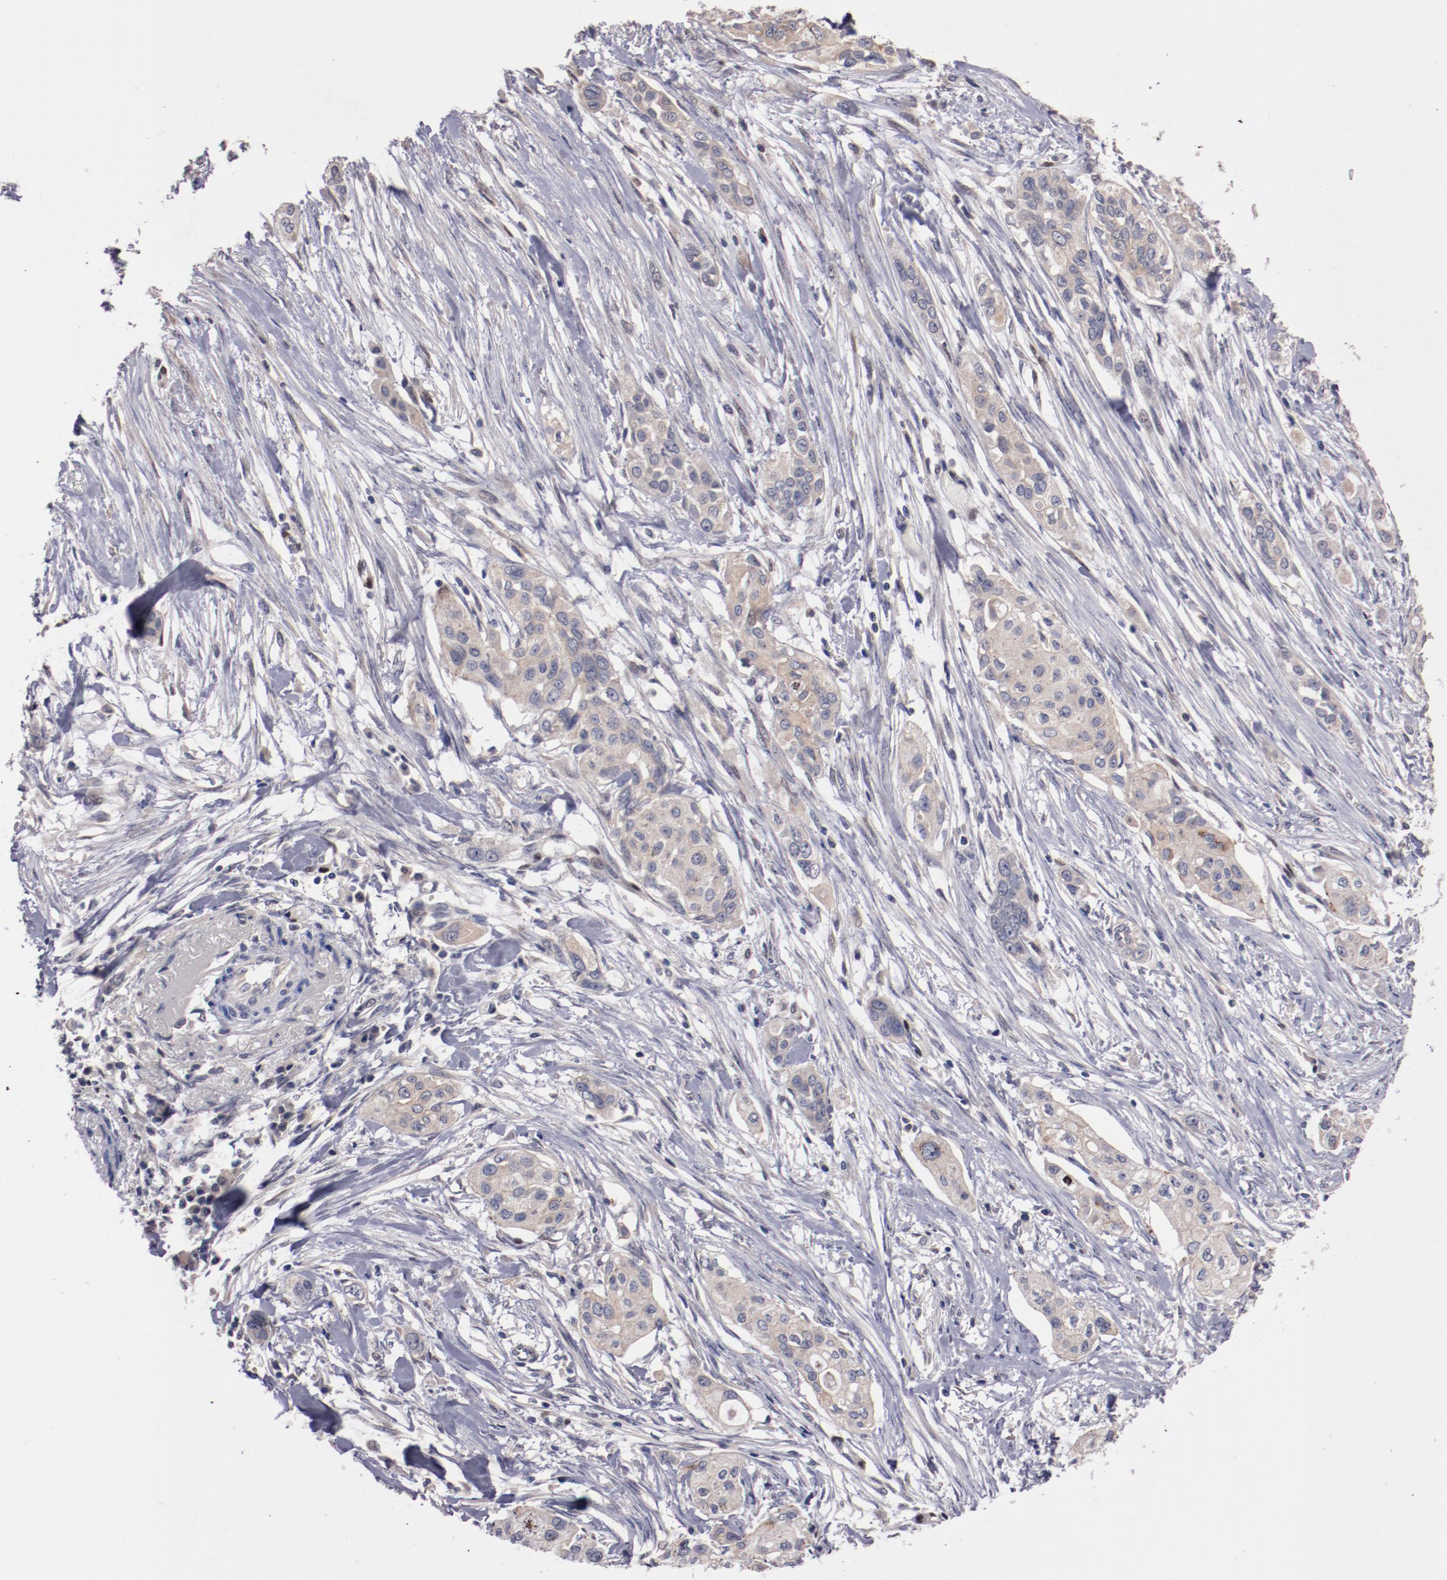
{"staining": {"intensity": "weak", "quantity": "25%-75%", "location": "cytoplasmic/membranous"}, "tissue": "pancreatic cancer", "cell_type": "Tumor cells", "image_type": "cancer", "snomed": [{"axis": "morphology", "description": "Adenocarcinoma, NOS"}, {"axis": "topography", "description": "Pancreas"}], "caption": "Protein expression analysis of human adenocarcinoma (pancreatic) reveals weak cytoplasmic/membranous expression in approximately 25%-75% of tumor cells.", "gene": "FAM81A", "patient": {"sex": "female", "age": 60}}